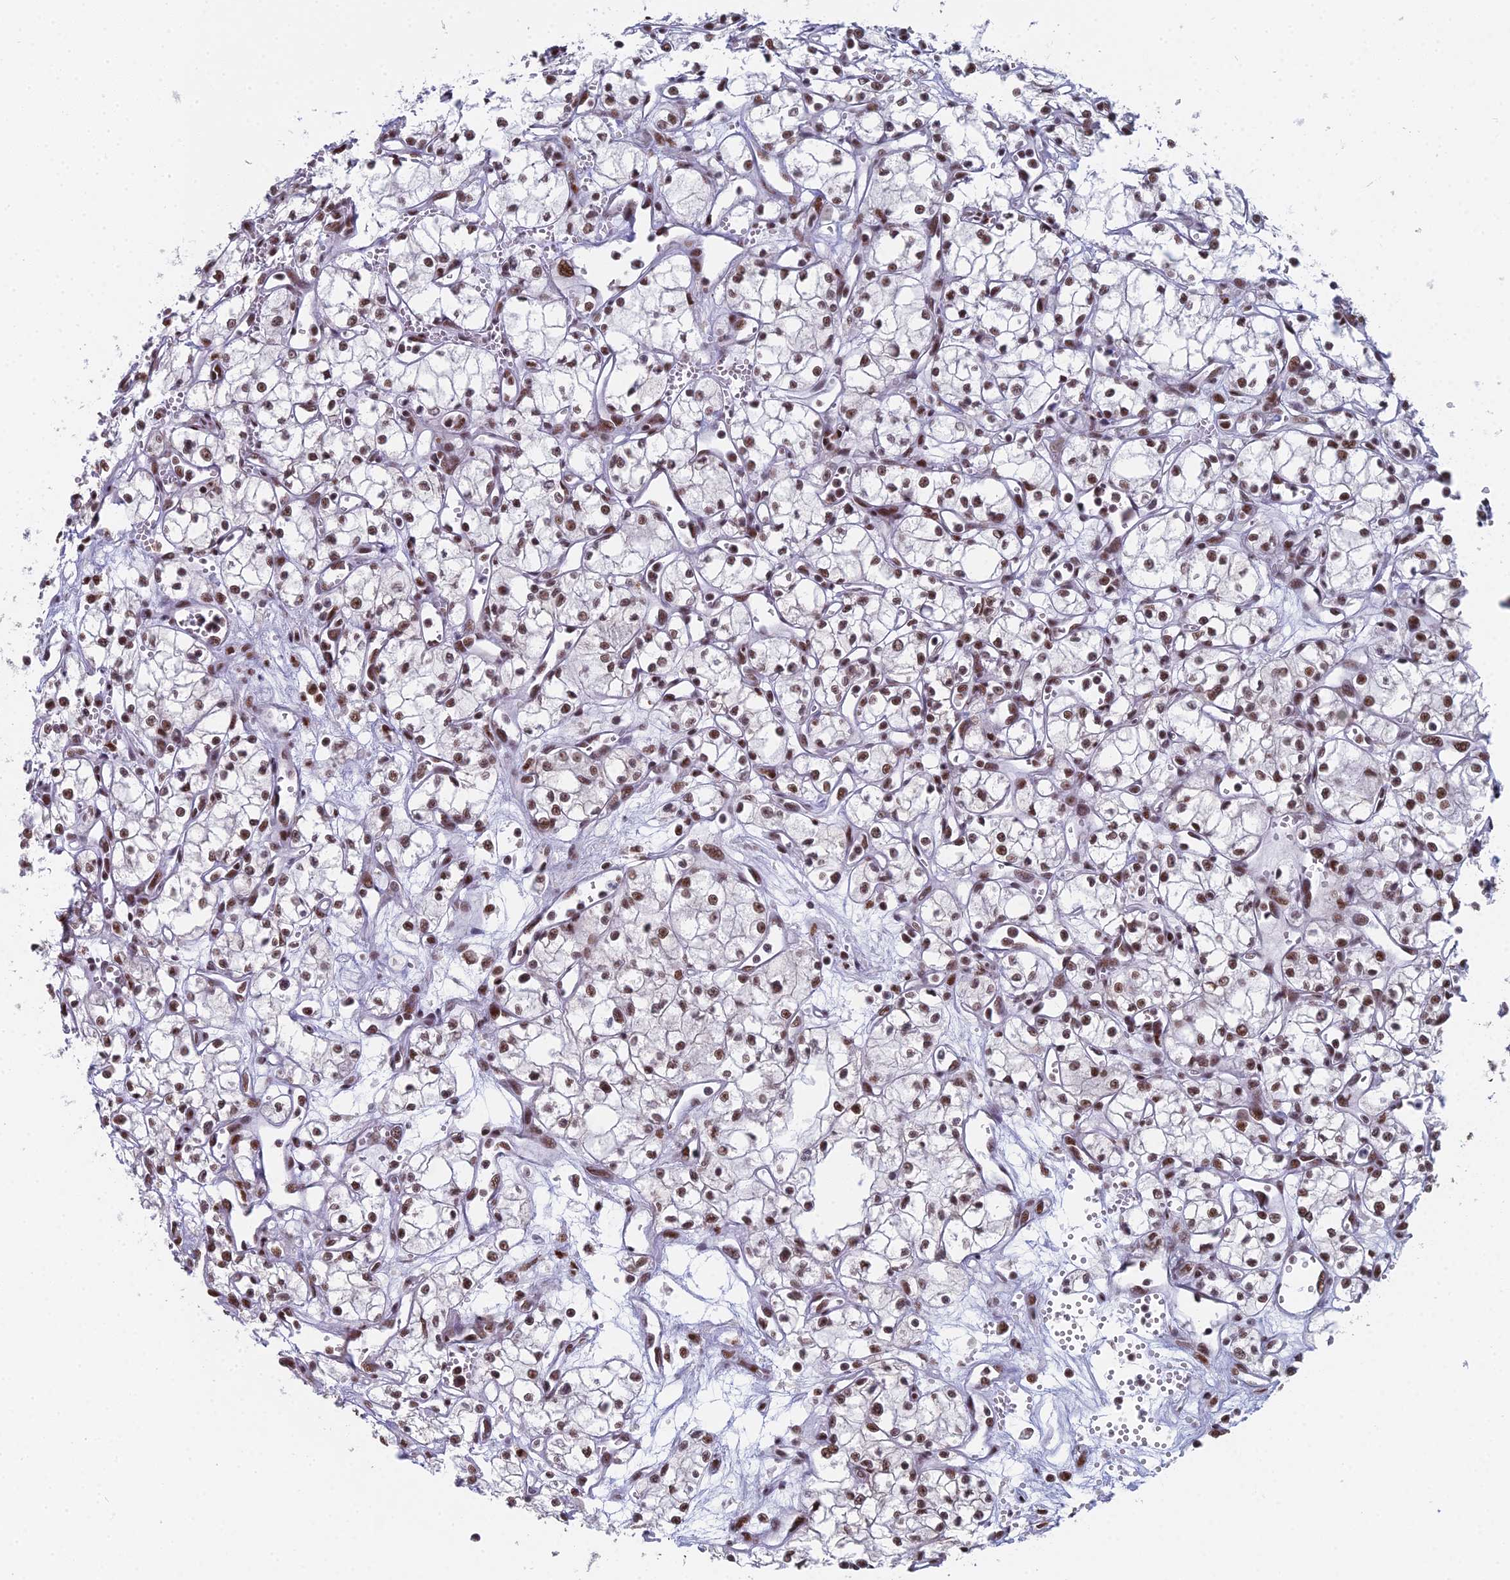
{"staining": {"intensity": "moderate", "quantity": ">75%", "location": "nuclear"}, "tissue": "renal cancer", "cell_type": "Tumor cells", "image_type": "cancer", "snomed": [{"axis": "morphology", "description": "Adenocarcinoma, NOS"}, {"axis": "topography", "description": "Kidney"}], "caption": "High-magnification brightfield microscopy of adenocarcinoma (renal) stained with DAB (3,3'-diaminobenzidine) (brown) and counterstained with hematoxylin (blue). tumor cells exhibit moderate nuclear expression is identified in approximately>75% of cells.", "gene": "SF3B3", "patient": {"sex": "male", "age": 59}}